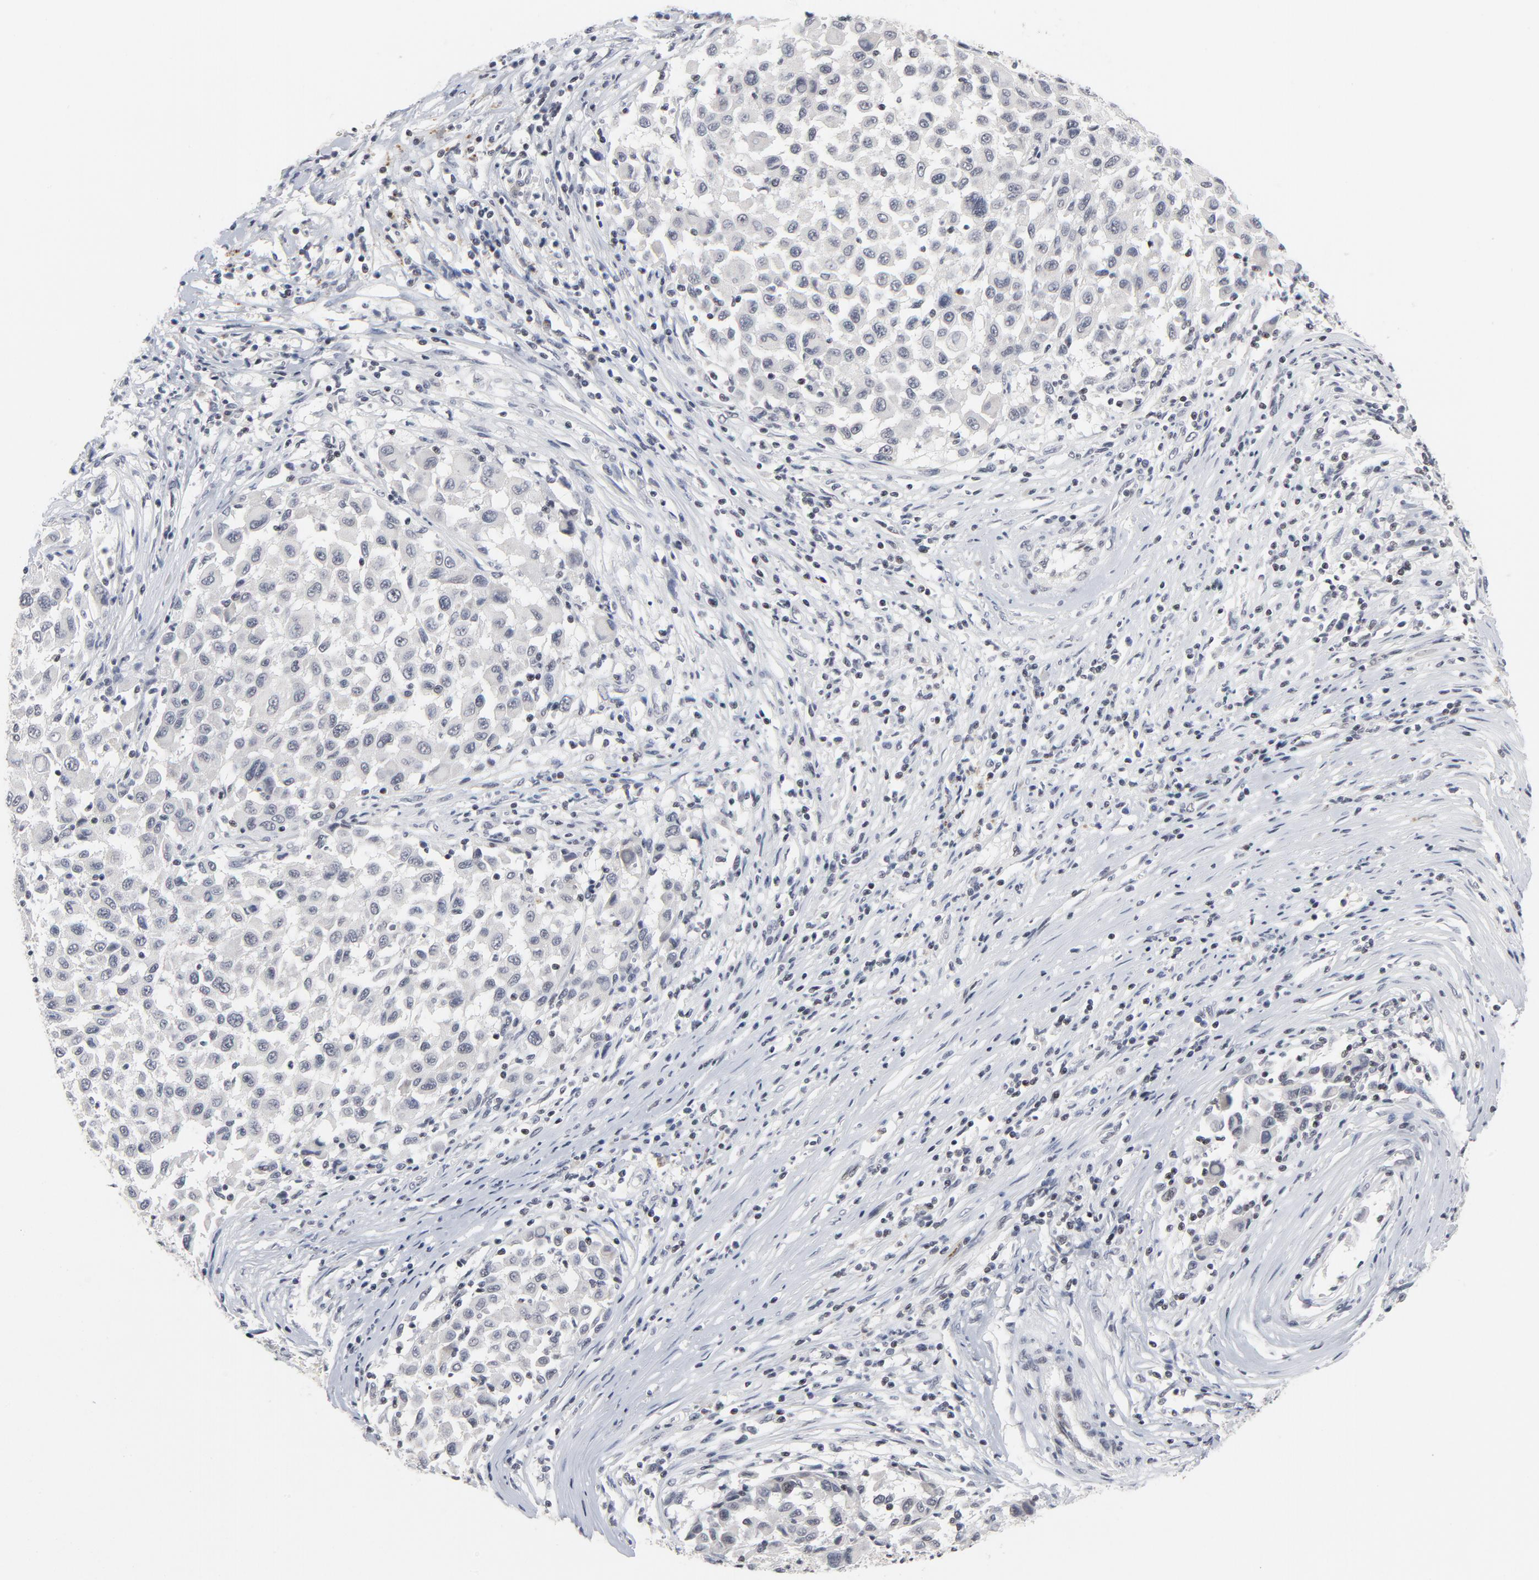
{"staining": {"intensity": "negative", "quantity": "none", "location": "none"}, "tissue": "melanoma", "cell_type": "Tumor cells", "image_type": "cancer", "snomed": [{"axis": "morphology", "description": "Malignant melanoma, Metastatic site"}, {"axis": "topography", "description": "Lymph node"}], "caption": "DAB (3,3'-diaminobenzidine) immunohistochemical staining of human melanoma exhibits no significant expression in tumor cells.", "gene": "GABPA", "patient": {"sex": "male", "age": 61}}